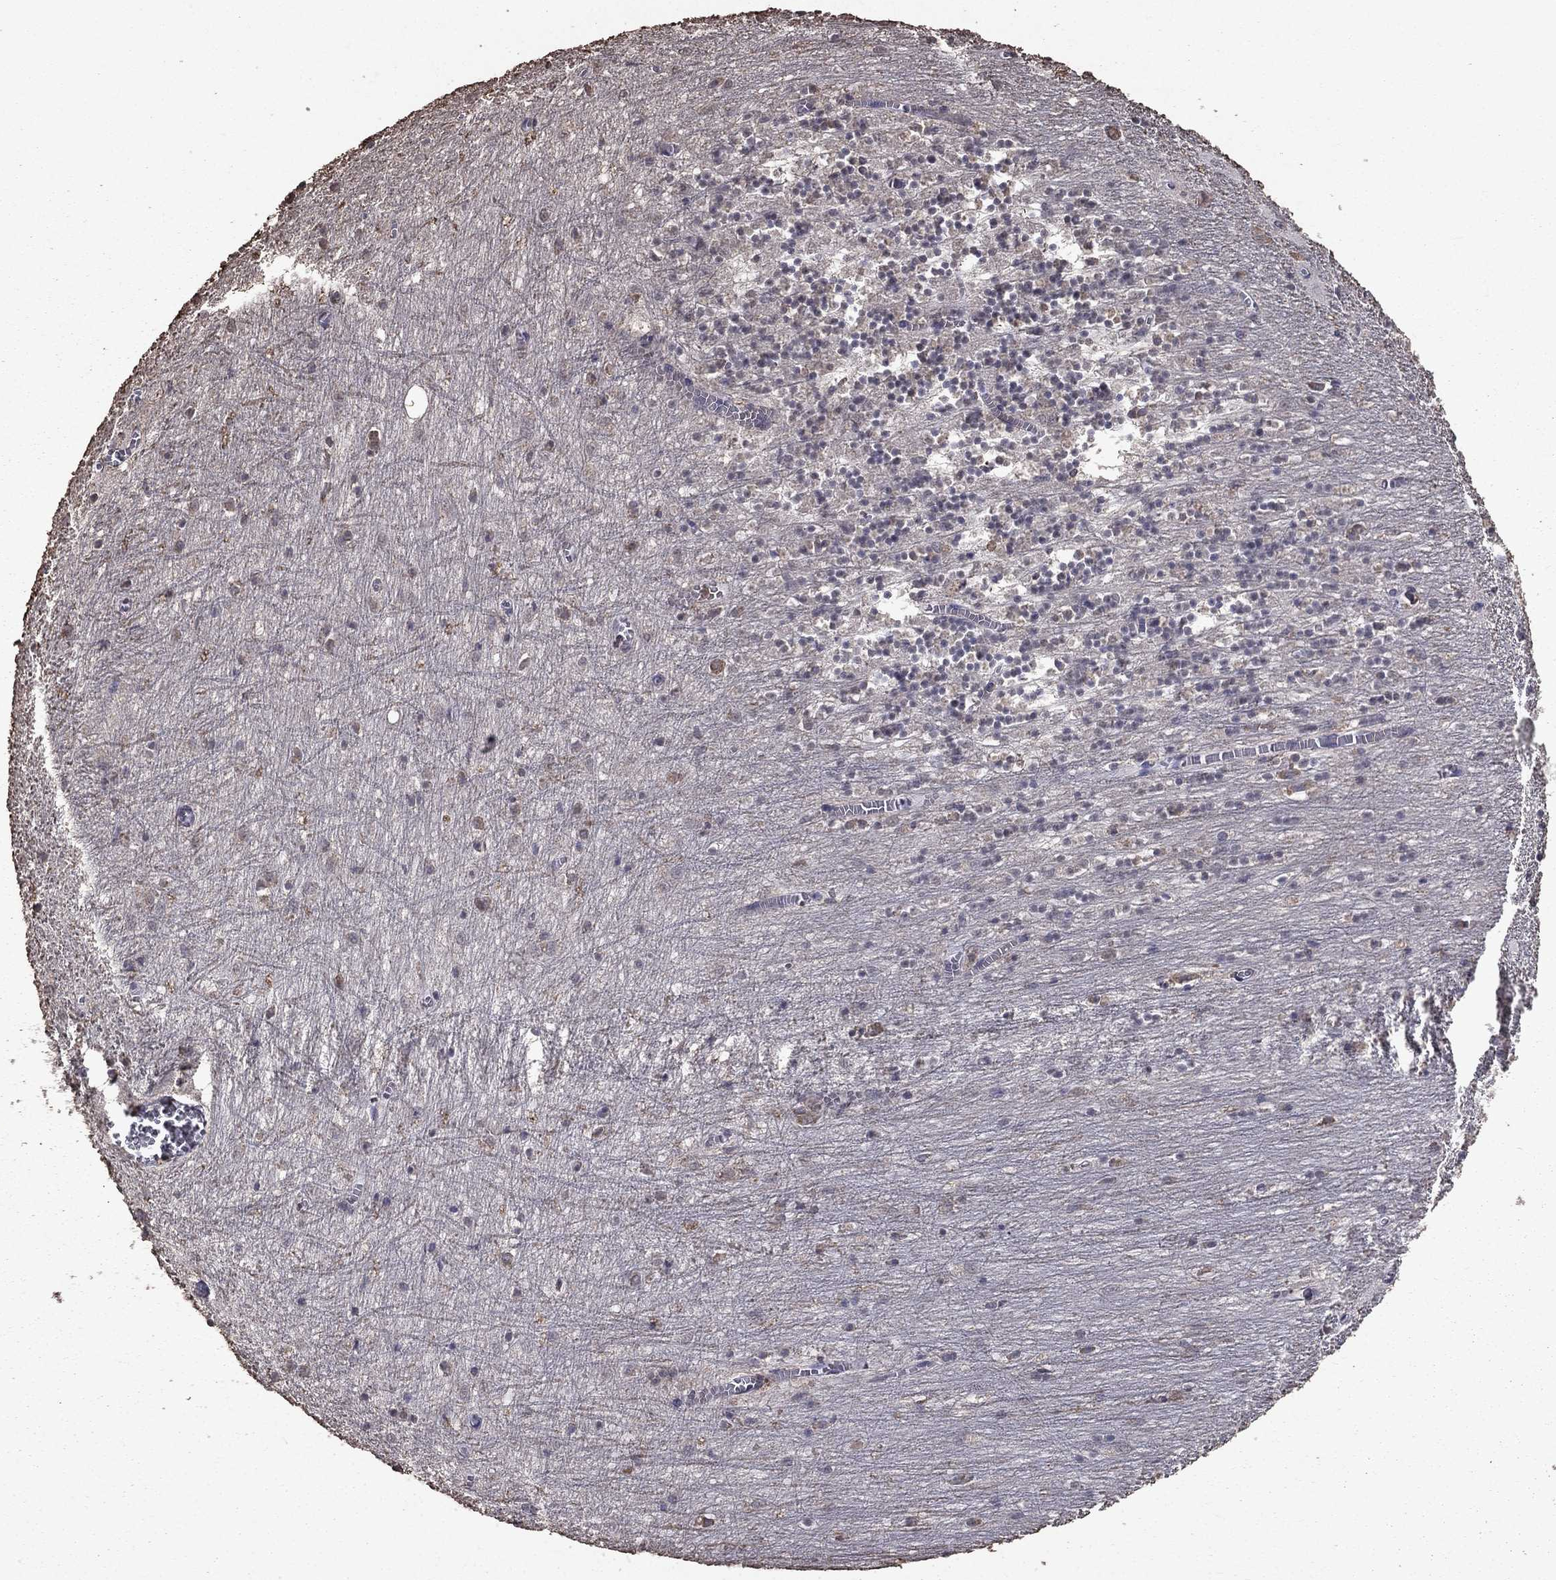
{"staining": {"intensity": "negative", "quantity": "none", "location": "none"}, "tissue": "cerebellum", "cell_type": "Cells in granular layer", "image_type": "normal", "snomed": [{"axis": "morphology", "description": "Normal tissue, NOS"}, {"axis": "topography", "description": "Cerebellum"}], "caption": "Protein analysis of benign cerebellum exhibits no significant positivity in cells in granular layer.", "gene": "SERPINA5", "patient": {"sex": "female", "age": 64}}